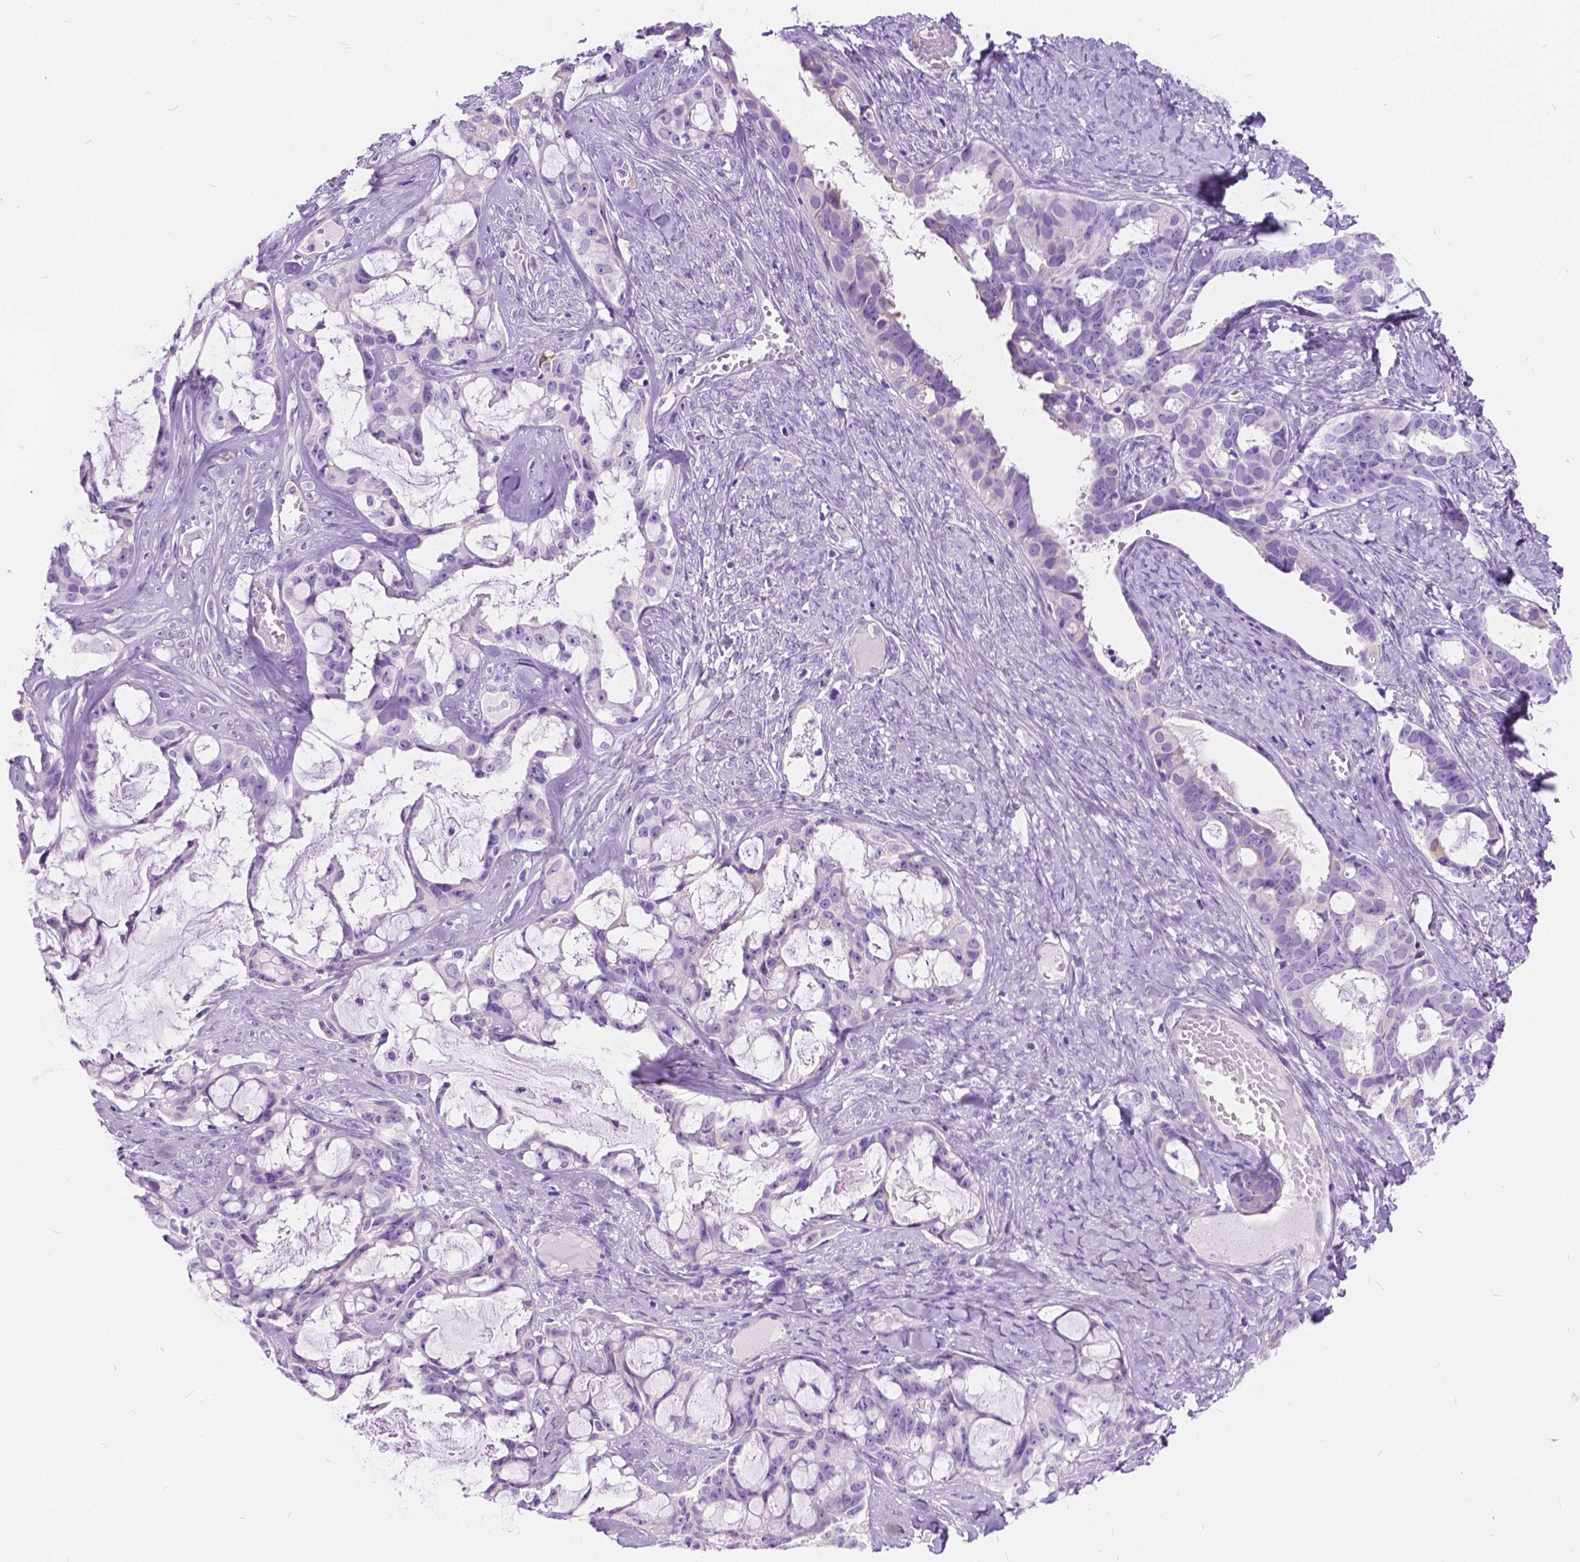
{"staining": {"intensity": "negative", "quantity": "none", "location": "none"}, "tissue": "ovarian cancer", "cell_type": "Tumor cells", "image_type": "cancer", "snomed": [{"axis": "morphology", "description": "Cystadenocarcinoma, serous, NOS"}, {"axis": "topography", "description": "Ovary"}], "caption": "Tumor cells show no significant protein positivity in serous cystadenocarcinoma (ovarian). (DAB (3,3'-diaminobenzidine) immunohistochemistry (IHC) with hematoxylin counter stain).", "gene": "CHRM1", "patient": {"sex": "female", "age": 69}}